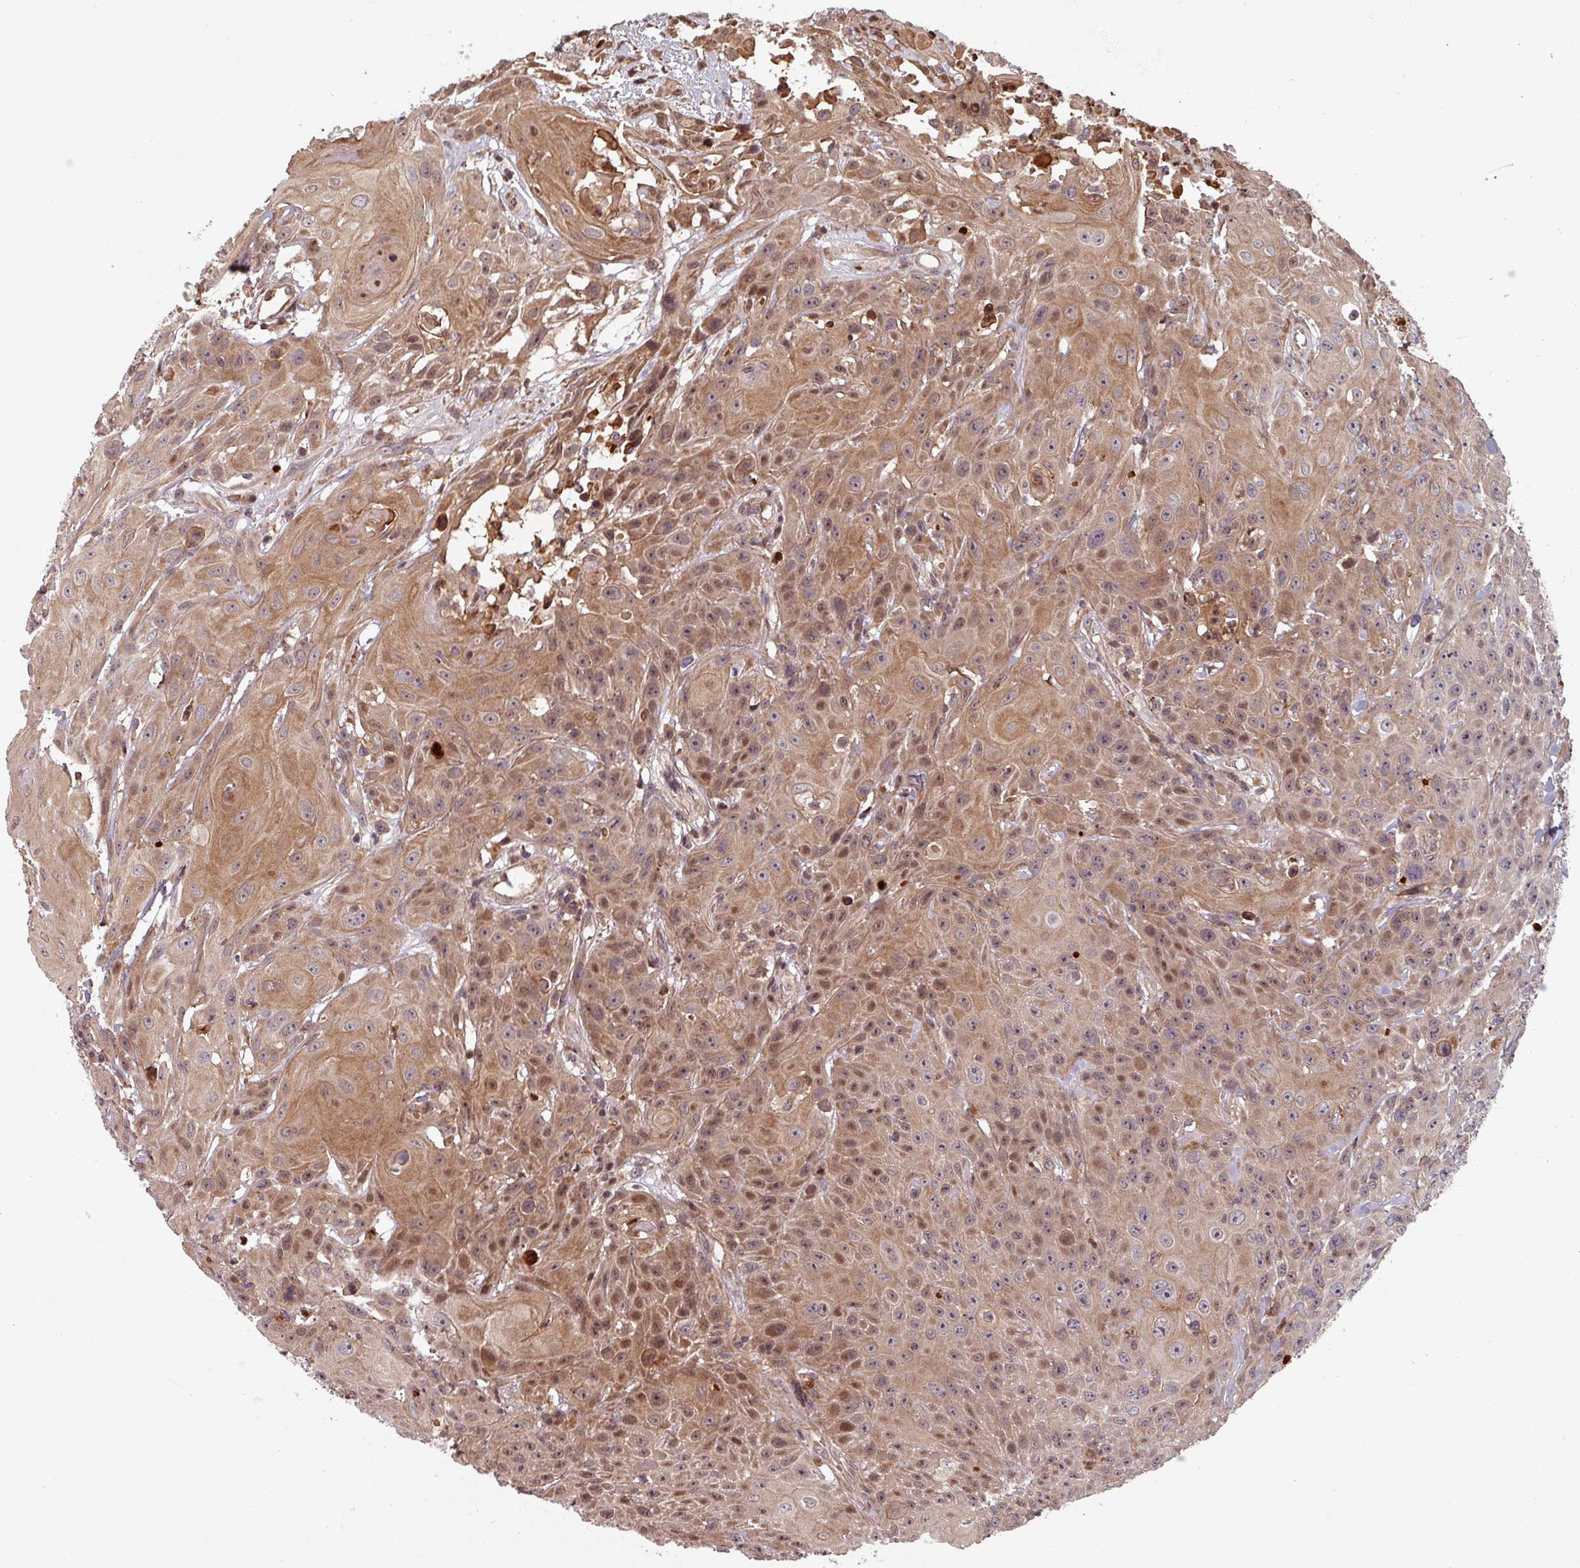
{"staining": {"intensity": "moderate", "quantity": ">75%", "location": "cytoplasmic/membranous,nuclear"}, "tissue": "head and neck cancer", "cell_type": "Tumor cells", "image_type": "cancer", "snomed": [{"axis": "morphology", "description": "Squamous cell carcinoma, NOS"}, {"axis": "topography", "description": "Skin"}, {"axis": "topography", "description": "Head-Neck"}], "caption": "Head and neck cancer was stained to show a protein in brown. There is medium levels of moderate cytoplasmic/membranous and nuclear expression in approximately >75% of tumor cells.", "gene": "EID1", "patient": {"sex": "male", "age": 80}}